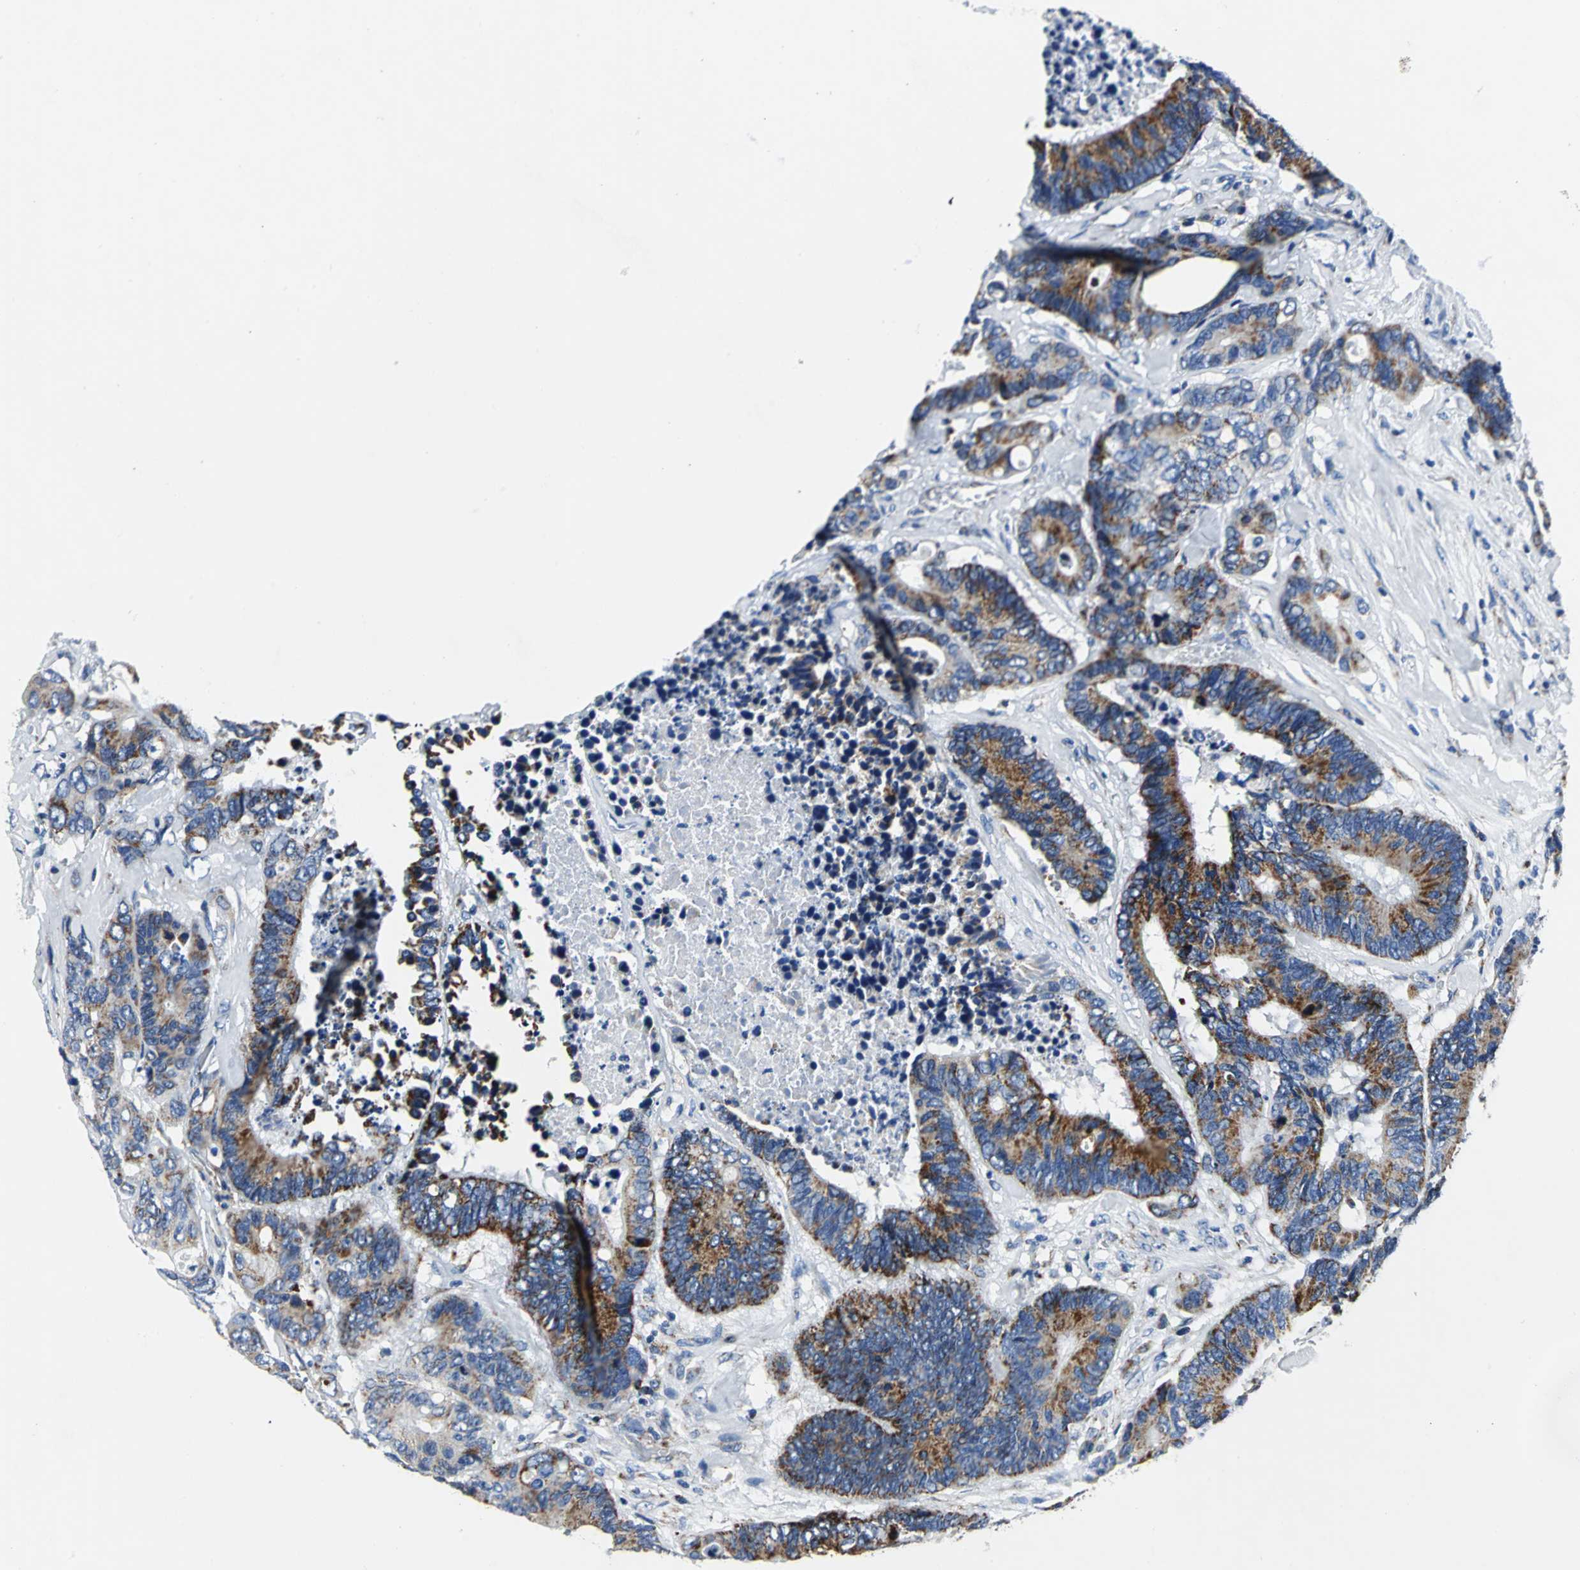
{"staining": {"intensity": "moderate", "quantity": ">75%", "location": "cytoplasmic/membranous"}, "tissue": "colorectal cancer", "cell_type": "Tumor cells", "image_type": "cancer", "snomed": [{"axis": "morphology", "description": "Adenocarcinoma, NOS"}, {"axis": "topography", "description": "Rectum"}], "caption": "Human colorectal cancer (adenocarcinoma) stained for a protein (brown) demonstrates moderate cytoplasmic/membranous positive expression in approximately >75% of tumor cells.", "gene": "IFI6", "patient": {"sex": "male", "age": 55}}